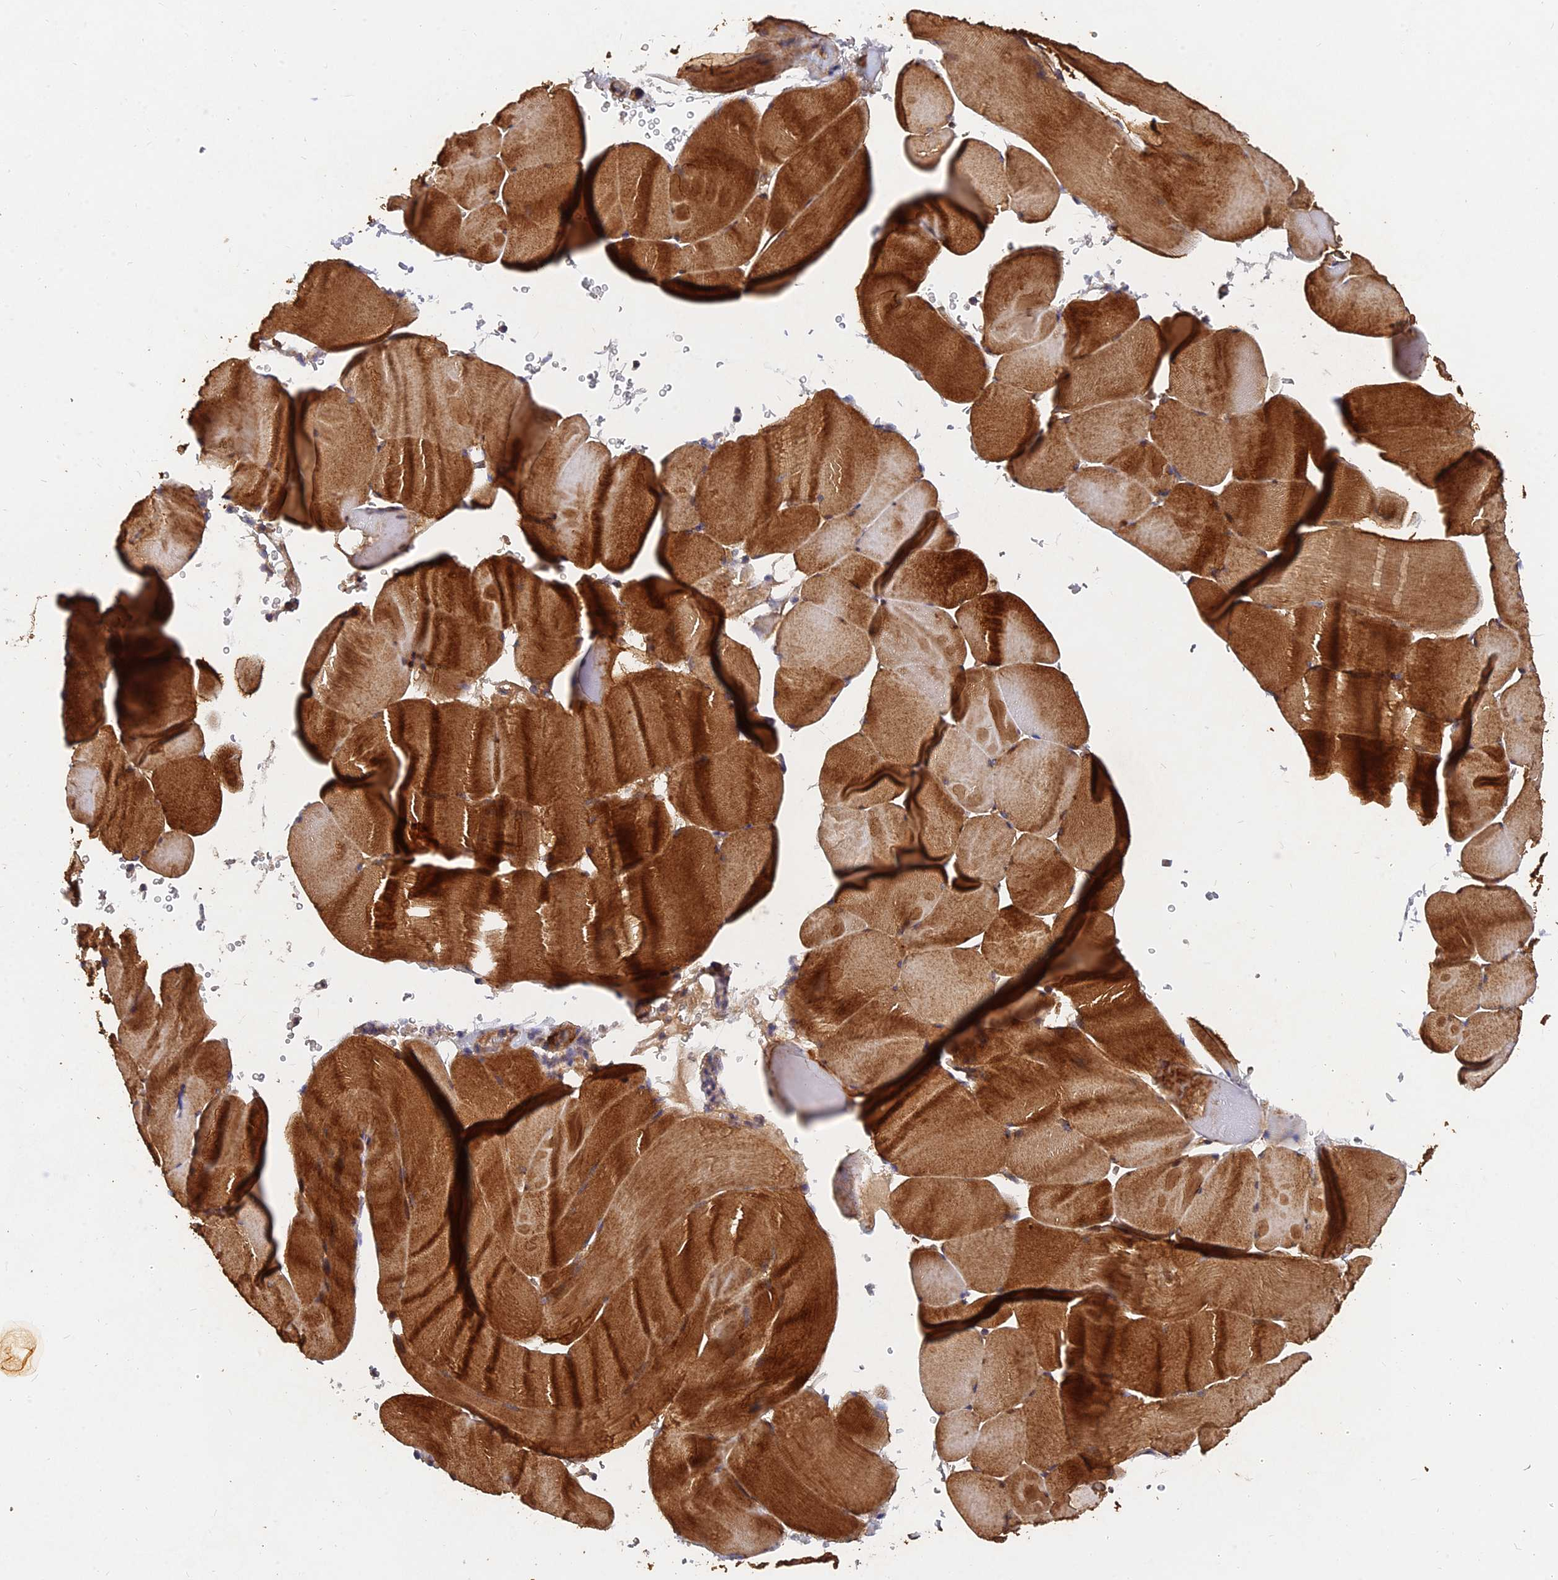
{"staining": {"intensity": "strong", "quantity": "25%-75%", "location": "cytoplasmic/membranous"}, "tissue": "skeletal muscle", "cell_type": "Myocytes", "image_type": "normal", "snomed": [{"axis": "morphology", "description": "Normal tissue, NOS"}, {"axis": "topography", "description": "Skeletal muscle"}], "caption": "Immunohistochemistry staining of unremarkable skeletal muscle, which exhibits high levels of strong cytoplasmic/membranous staining in approximately 25%-75% of myocytes indicating strong cytoplasmic/membranous protein staining. The staining was performed using DAB (brown) for protein detection and nuclei were counterstained in hematoxylin (blue).", "gene": "SLC38A11", "patient": {"sex": "male", "age": 62}}